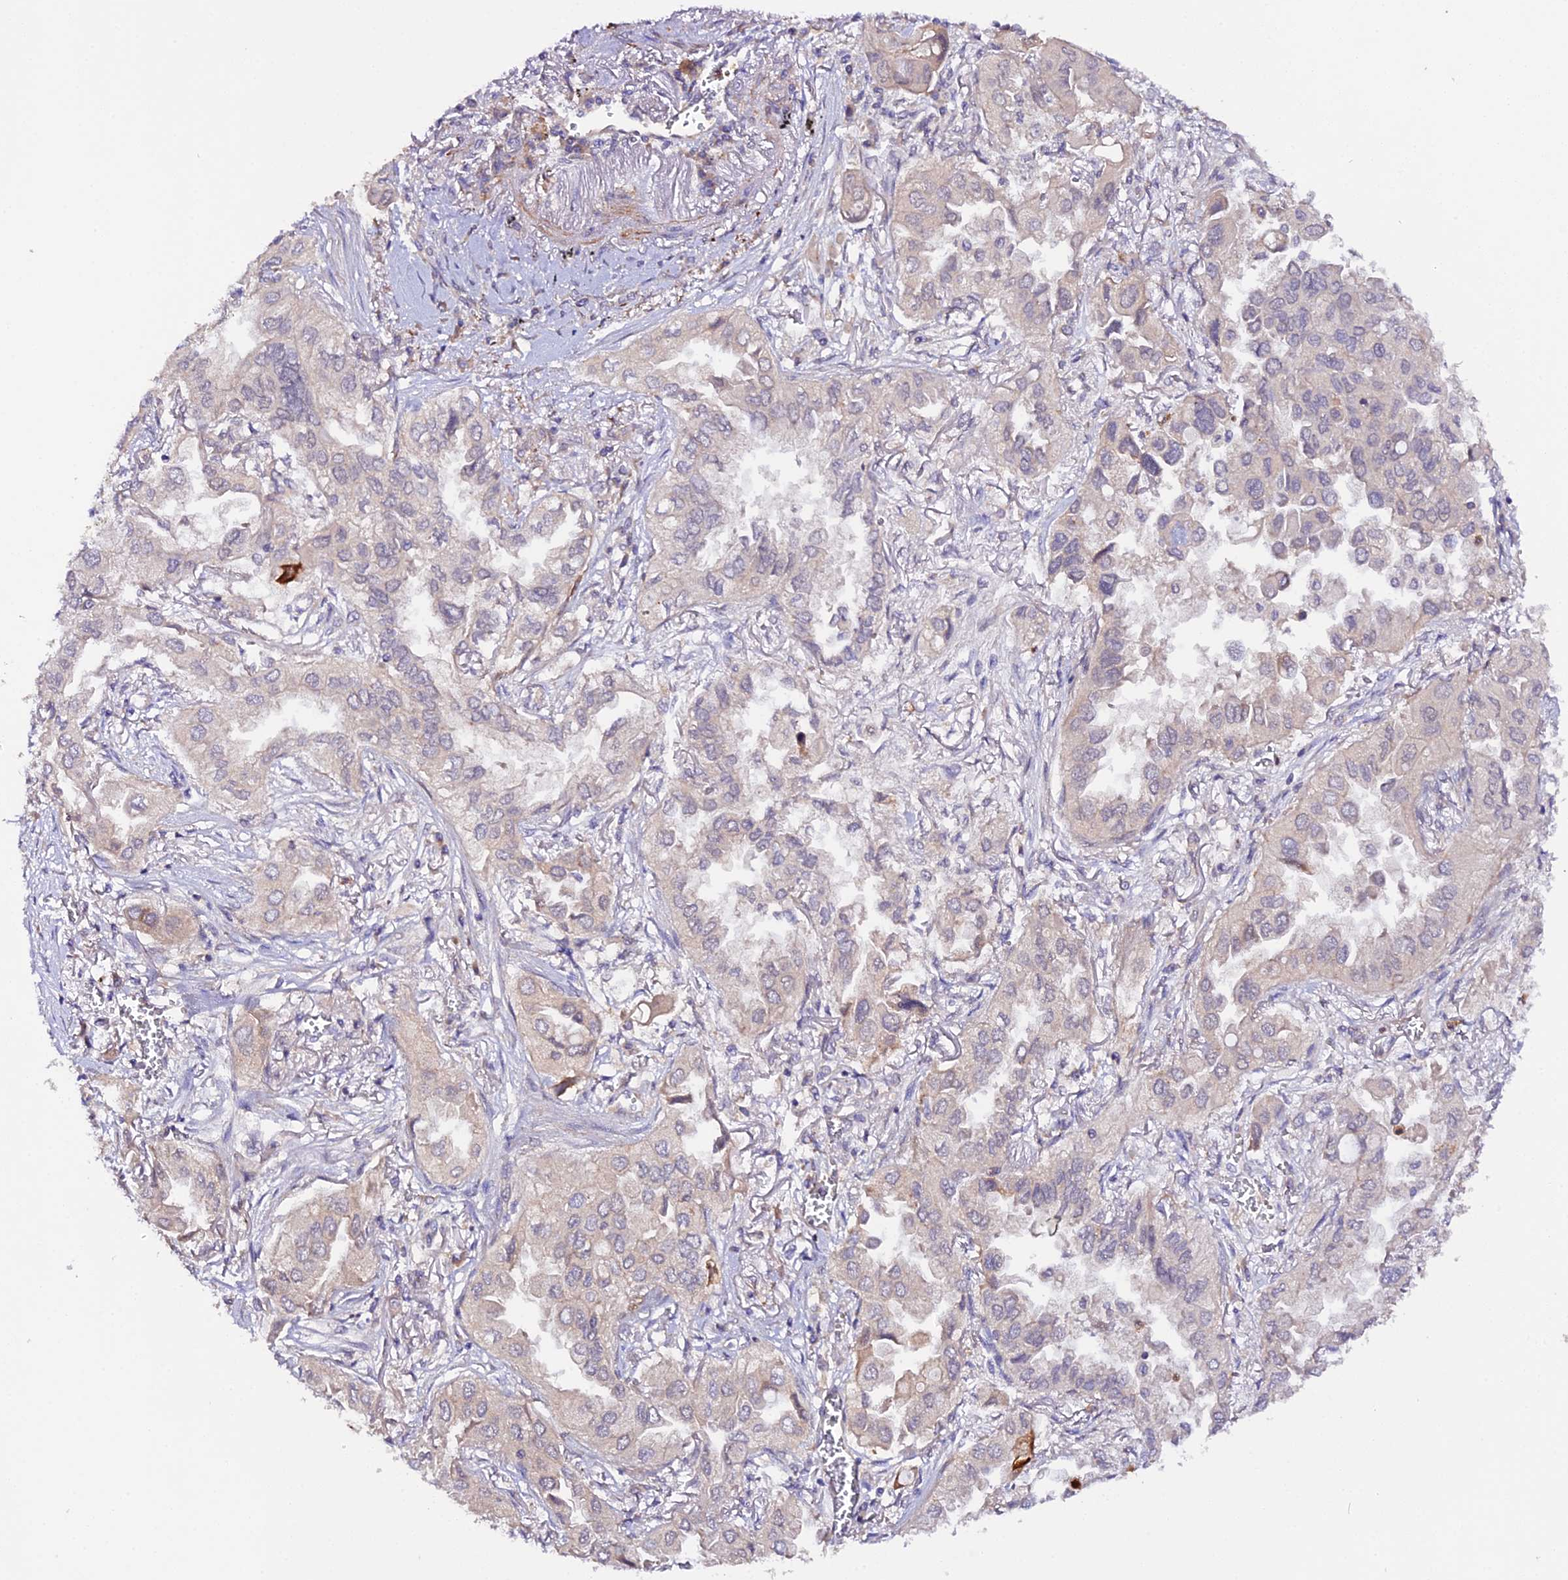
{"staining": {"intensity": "negative", "quantity": "none", "location": "none"}, "tissue": "lung cancer", "cell_type": "Tumor cells", "image_type": "cancer", "snomed": [{"axis": "morphology", "description": "Adenocarcinoma, NOS"}, {"axis": "topography", "description": "Lung"}], "caption": "Immunohistochemistry (IHC) micrograph of human lung cancer stained for a protein (brown), which reveals no expression in tumor cells.", "gene": "TRIM26", "patient": {"sex": "female", "age": 76}}